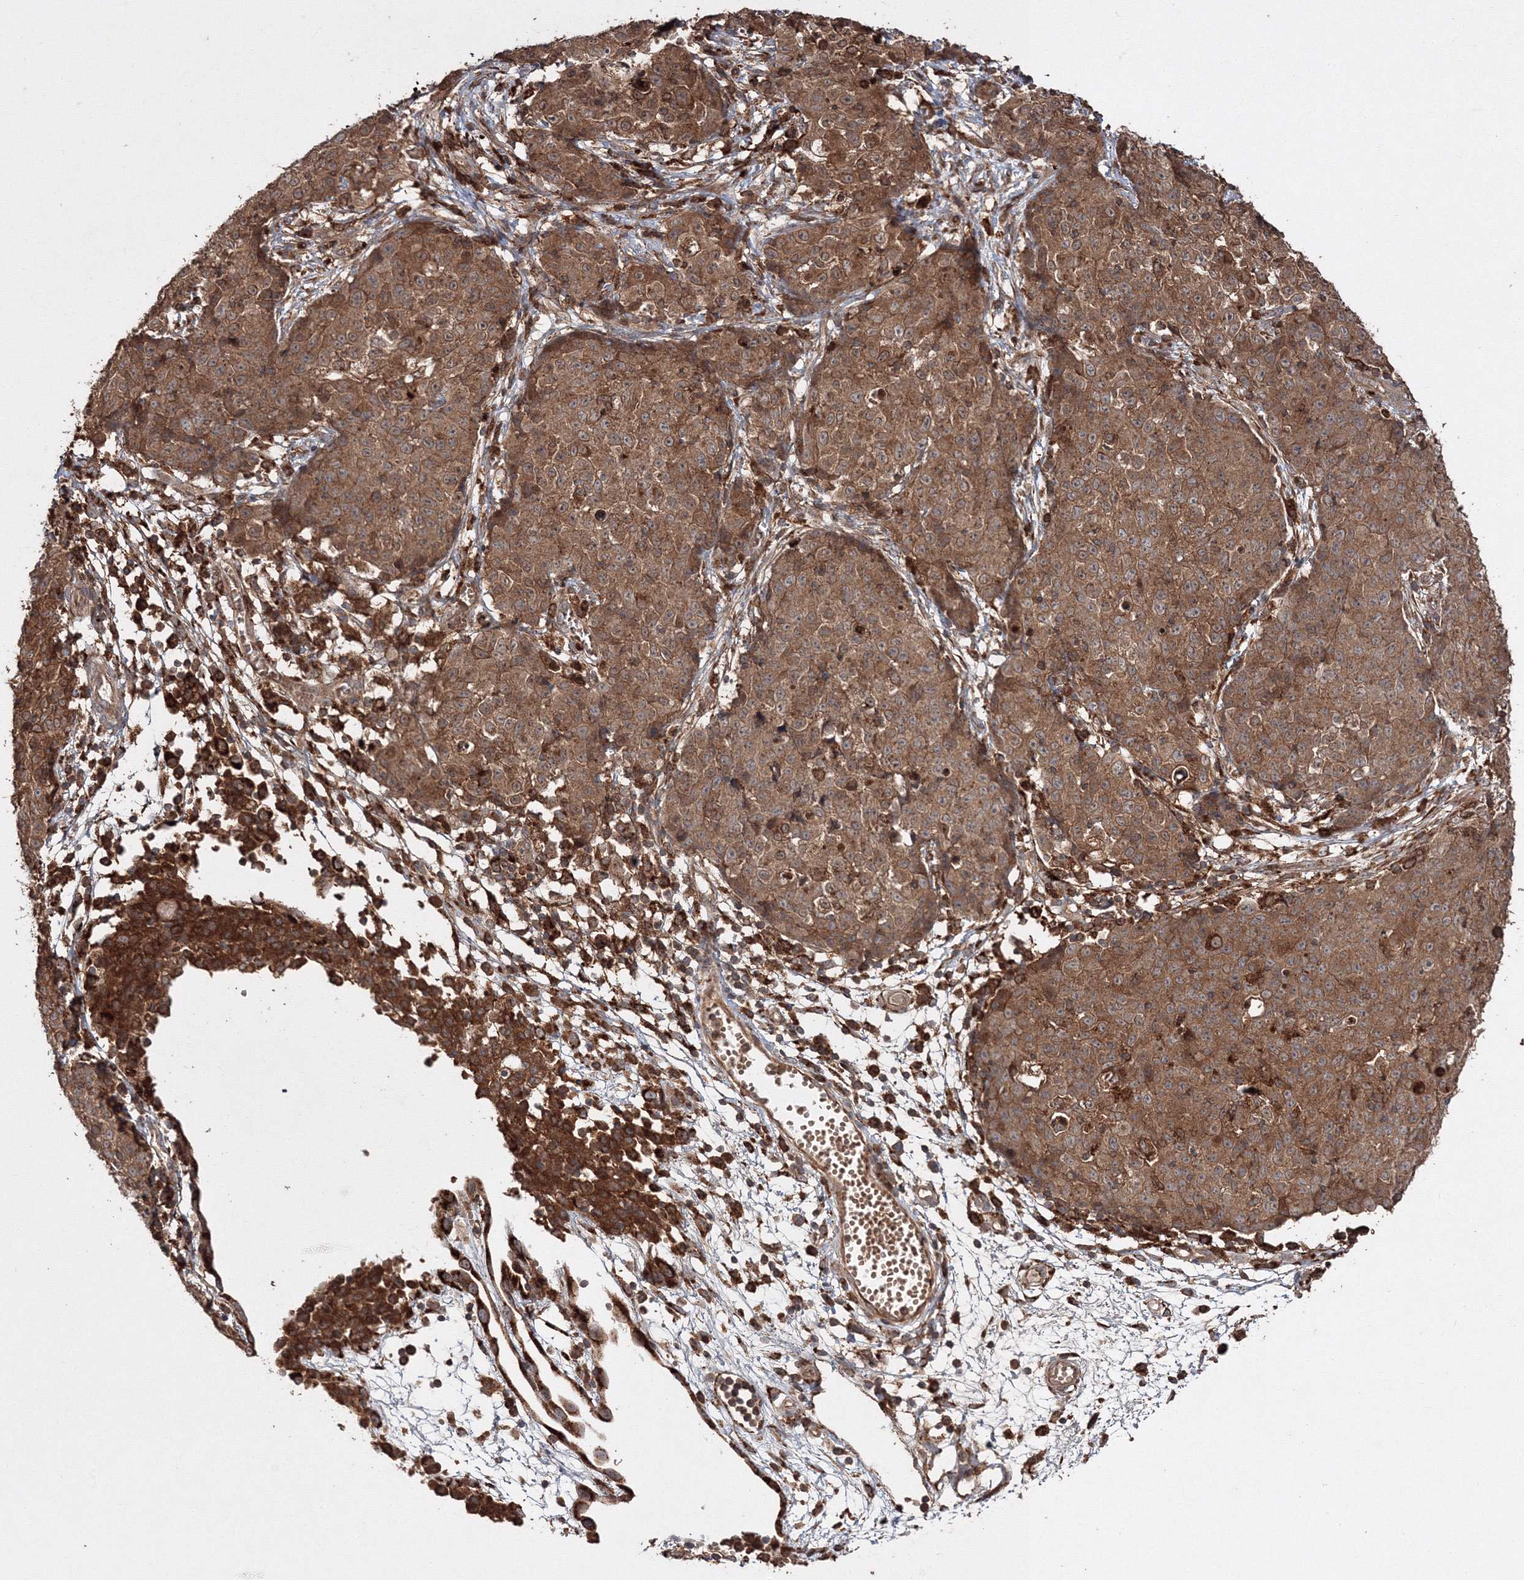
{"staining": {"intensity": "moderate", "quantity": ">75%", "location": "cytoplasmic/membranous"}, "tissue": "ovarian cancer", "cell_type": "Tumor cells", "image_type": "cancer", "snomed": [{"axis": "morphology", "description": "Carcinoma, endometroid"}, {"axis": "topography", "description": "Ovary"}], "caption": "A medium amount of moderate cytoplasmic/membranous staining is appreciated in about >75% of tumor cells in ovarian cancer tissue. (brown staining indicates protein expression, while blue staining denotes nuclei).", "gene": "DDO", "patient": {"sex": "female", "age": 42}}